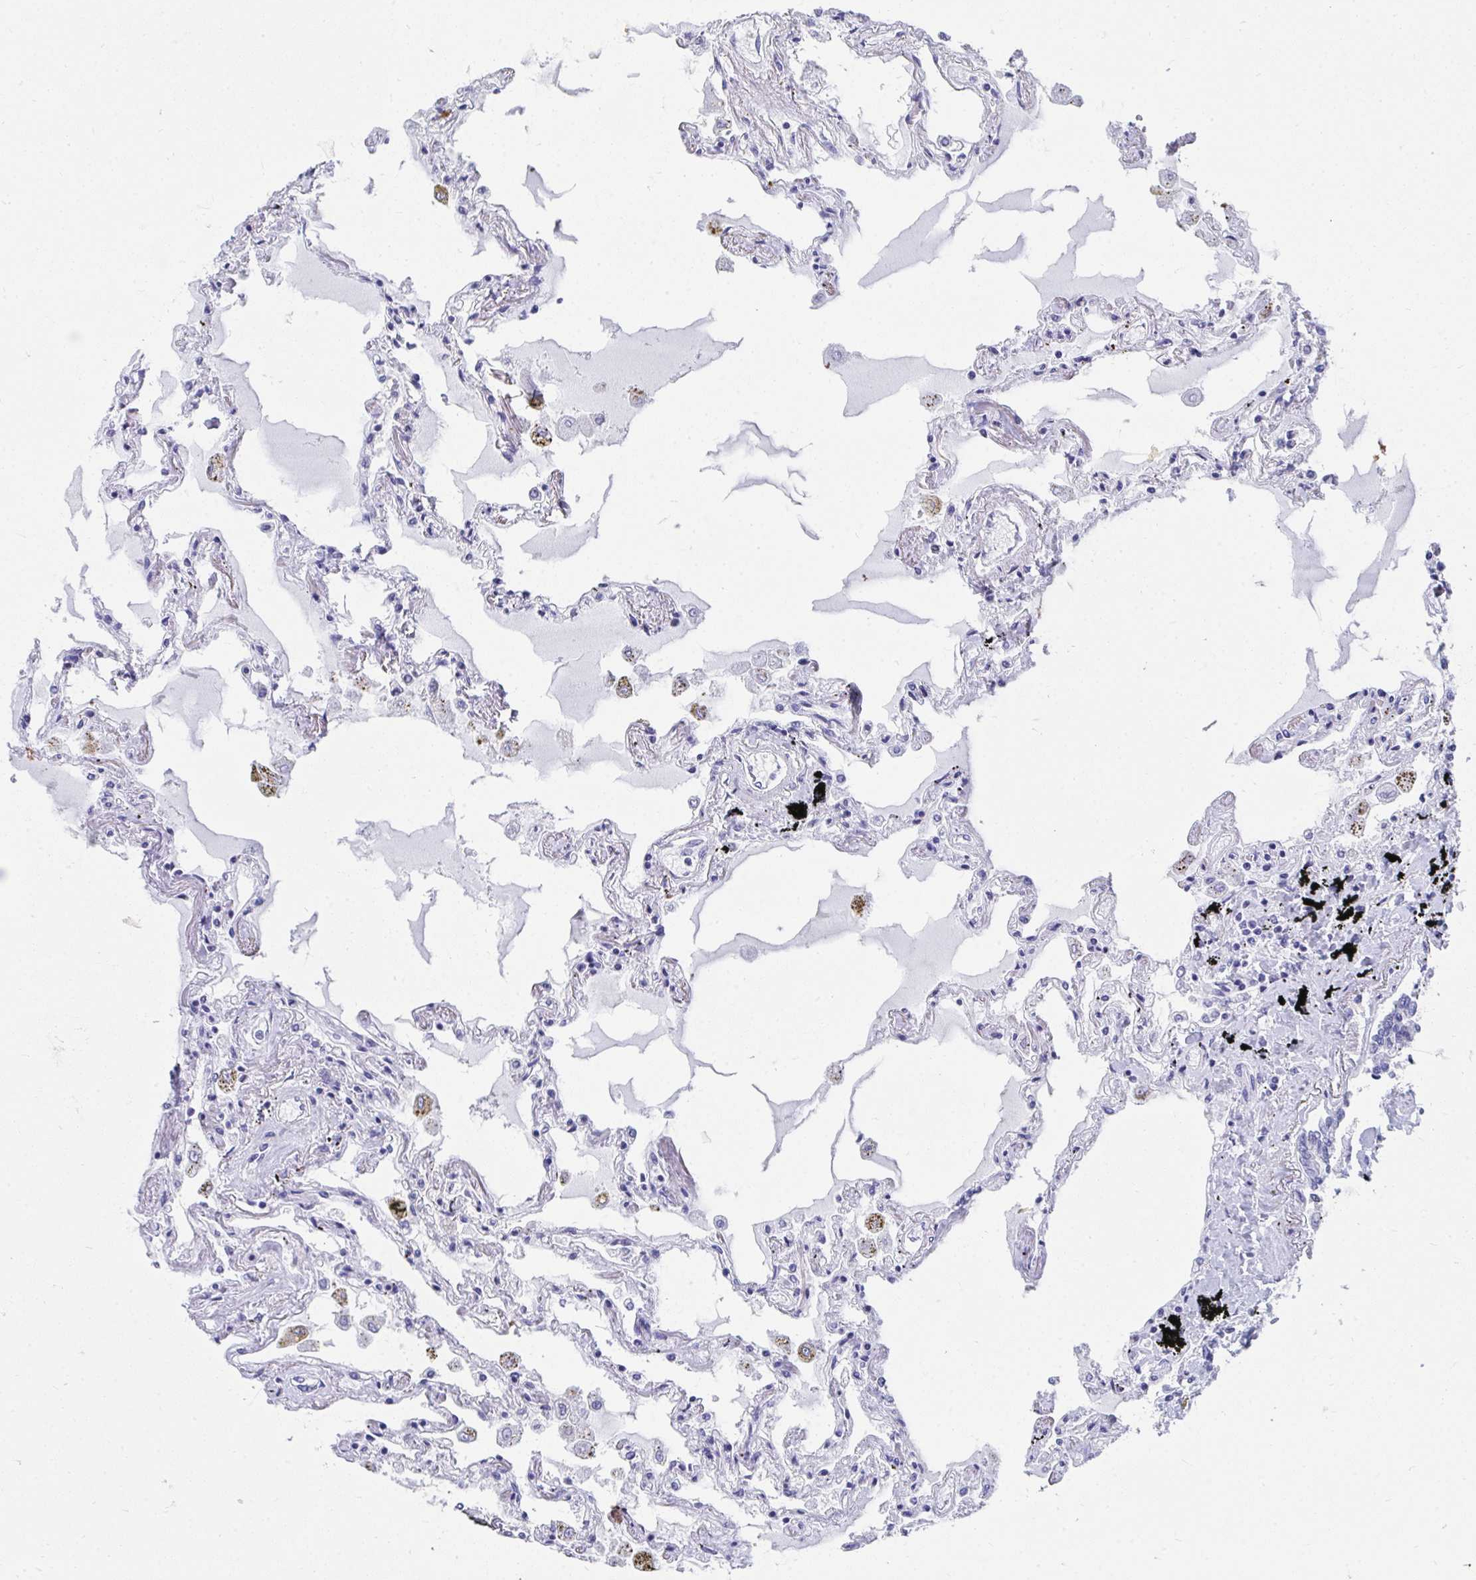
{"staining": {"intensity": "negative", "quantity": "none", "location": "none"}, "tissue": "lung", "cell_type": "Alveolar cells", "image_type": "normal", "snomed": [{"axis": "morphology", "description": "Normal tissue, NOS"}, {"axis": "morphology", "description": "Adenocarcinoma, NOS"}, {"axis": "topography", "description": "Cartilage tissue"}, {"axis": "topography", "description": "Lung"}], "caption": "This photomicrograph is of unremarkable lung stained with immunohistochemistry to label a protein in brown with the nuclei are counter-stained blue. There is no expression in alveolar cells. (IHC, brightfield microscopy, high magnification).", "gene": "HGD", "patient": {"sex": "female", "age": 67}}